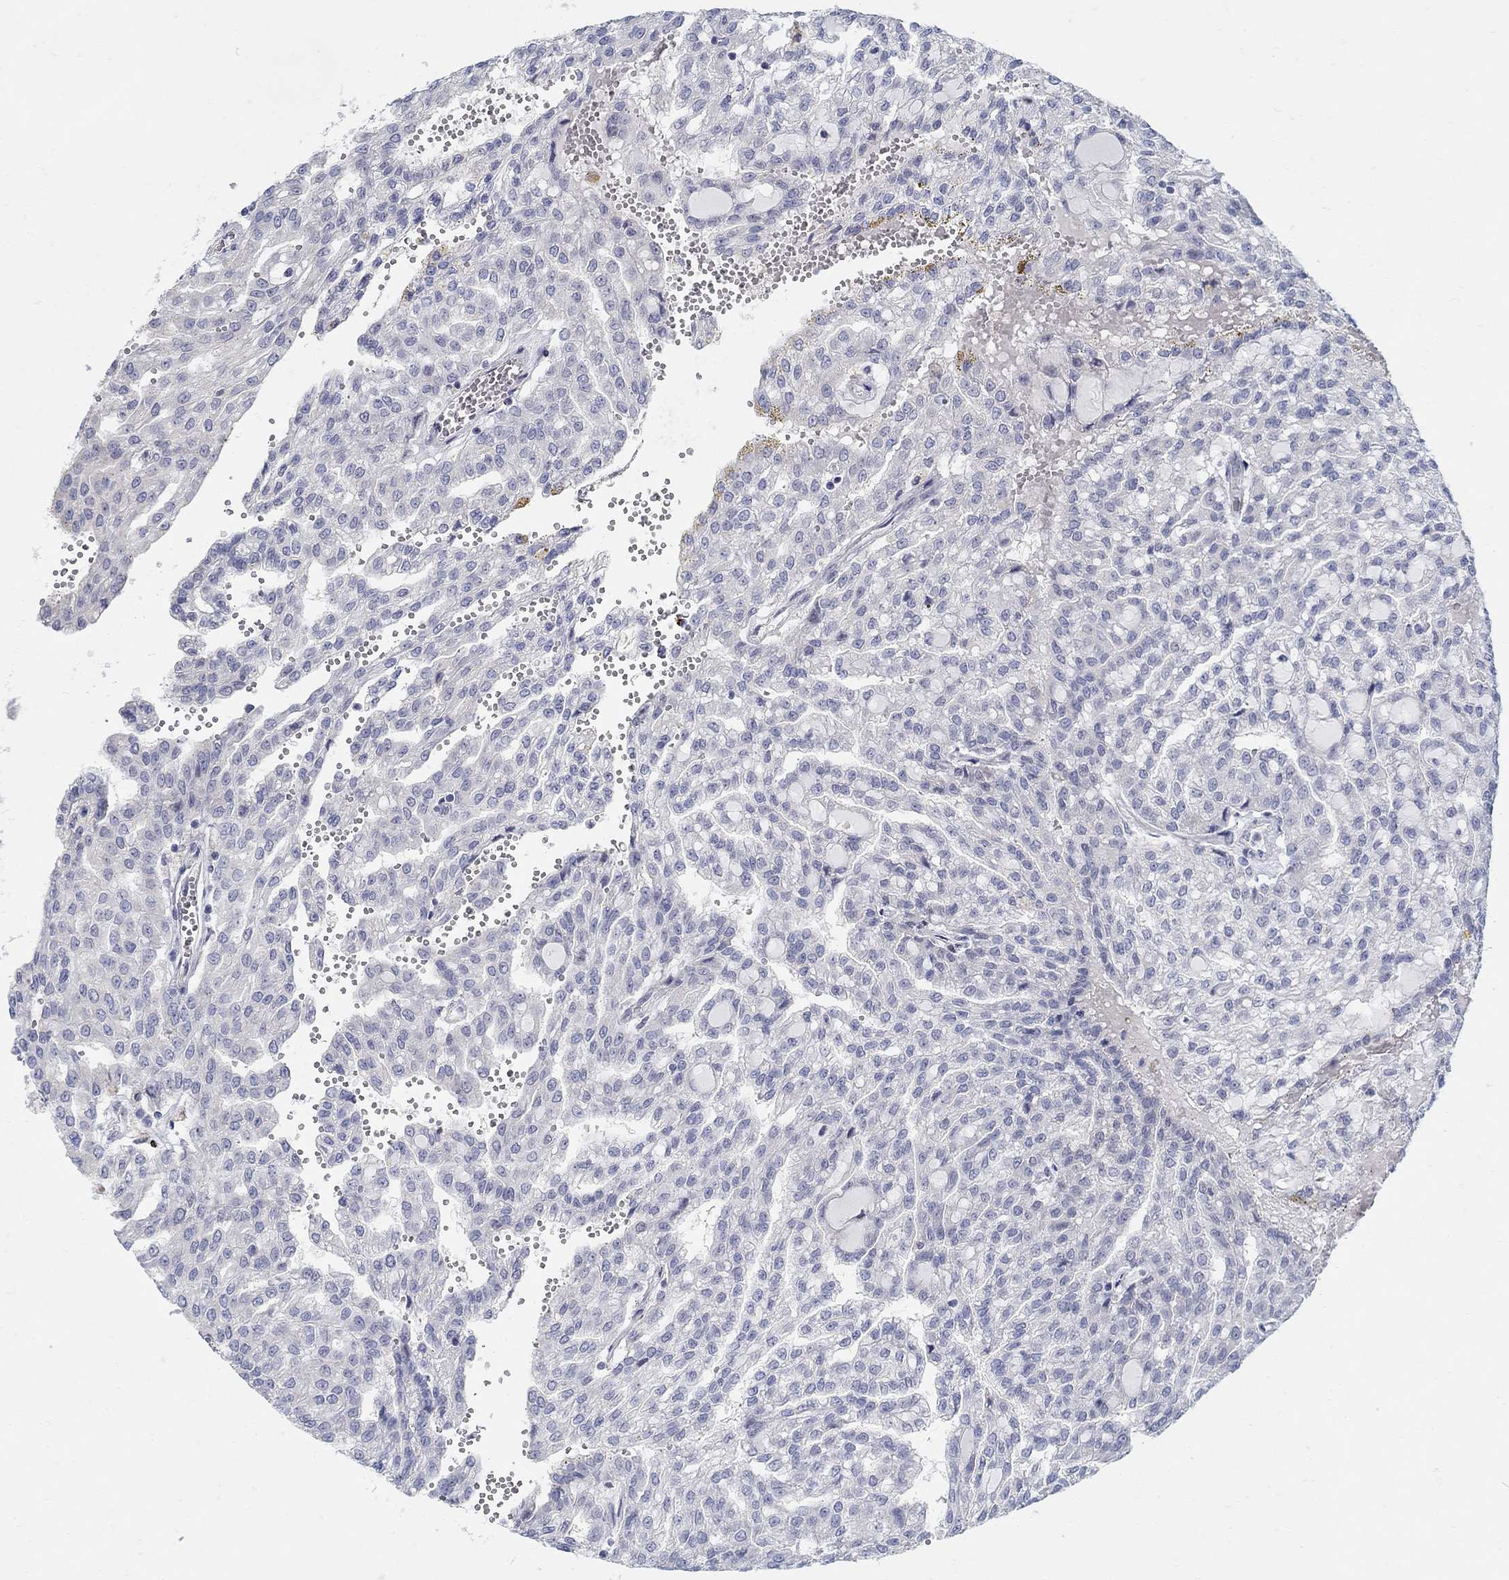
{"staining": {"intensity": "negative", "quantity": "none", "location": "none"}, "tissue": "renal cancer", "cell_type": "Tumor cells", "image_type": "cancer", "snomed": [{"axis": "morphology", "description": "Adenocarcinoma, NOS"}, {"axis": "topography", "description": "Kidney"}], "caption": "Protein analysis of renal adenocarcinoma shows no significant positivity in tumor cells. (Brightfield microscopy of DAB IHC at high magnification).", "gene": "ANO7", "patient": {"sex": "male", "age": 63}}